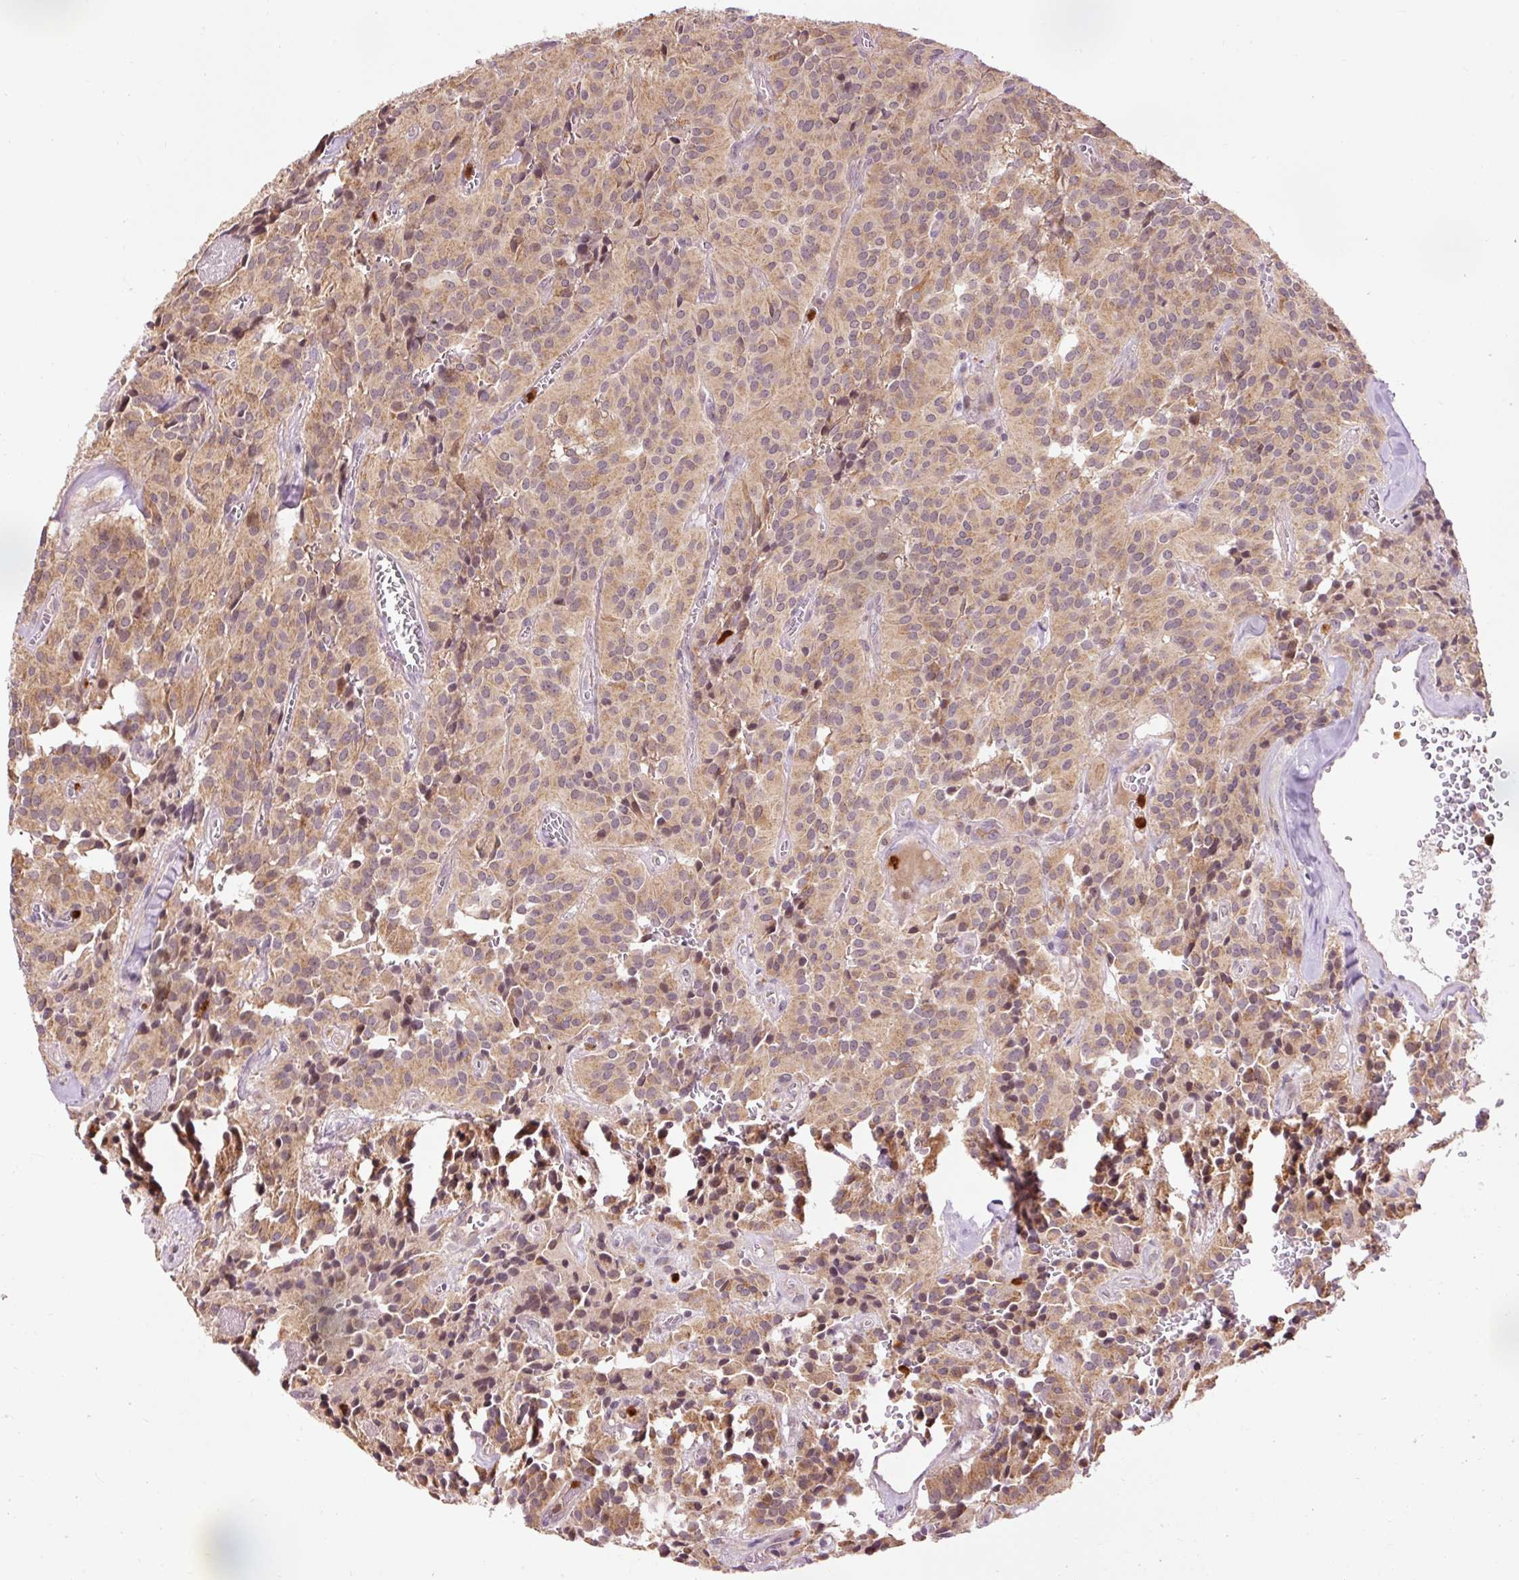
{"staining": {"intensity": "moderate", "quantity": ">75%", "location": "cytoplasmic/membranous"}, "tissue": "glioma", "cell_type": "Tumor cells", "image_type": "cancer", "snomed": [{"axis": "morphology", "description": "Glioma, malignant, Low grade"}, {"axis": "topography", "description": "Brain"}], "caption": "Immunohistochemistry (IHC) photomicrograph of human malignant glioma (low-grade) stained for a protein (brown), which demonstrates medium levels of moderate cytoplasmic/membranous staining in approximately >75% of tumor cells.", "gene": "PRDX5", "patient": {"sex": "male", "age": 42}}